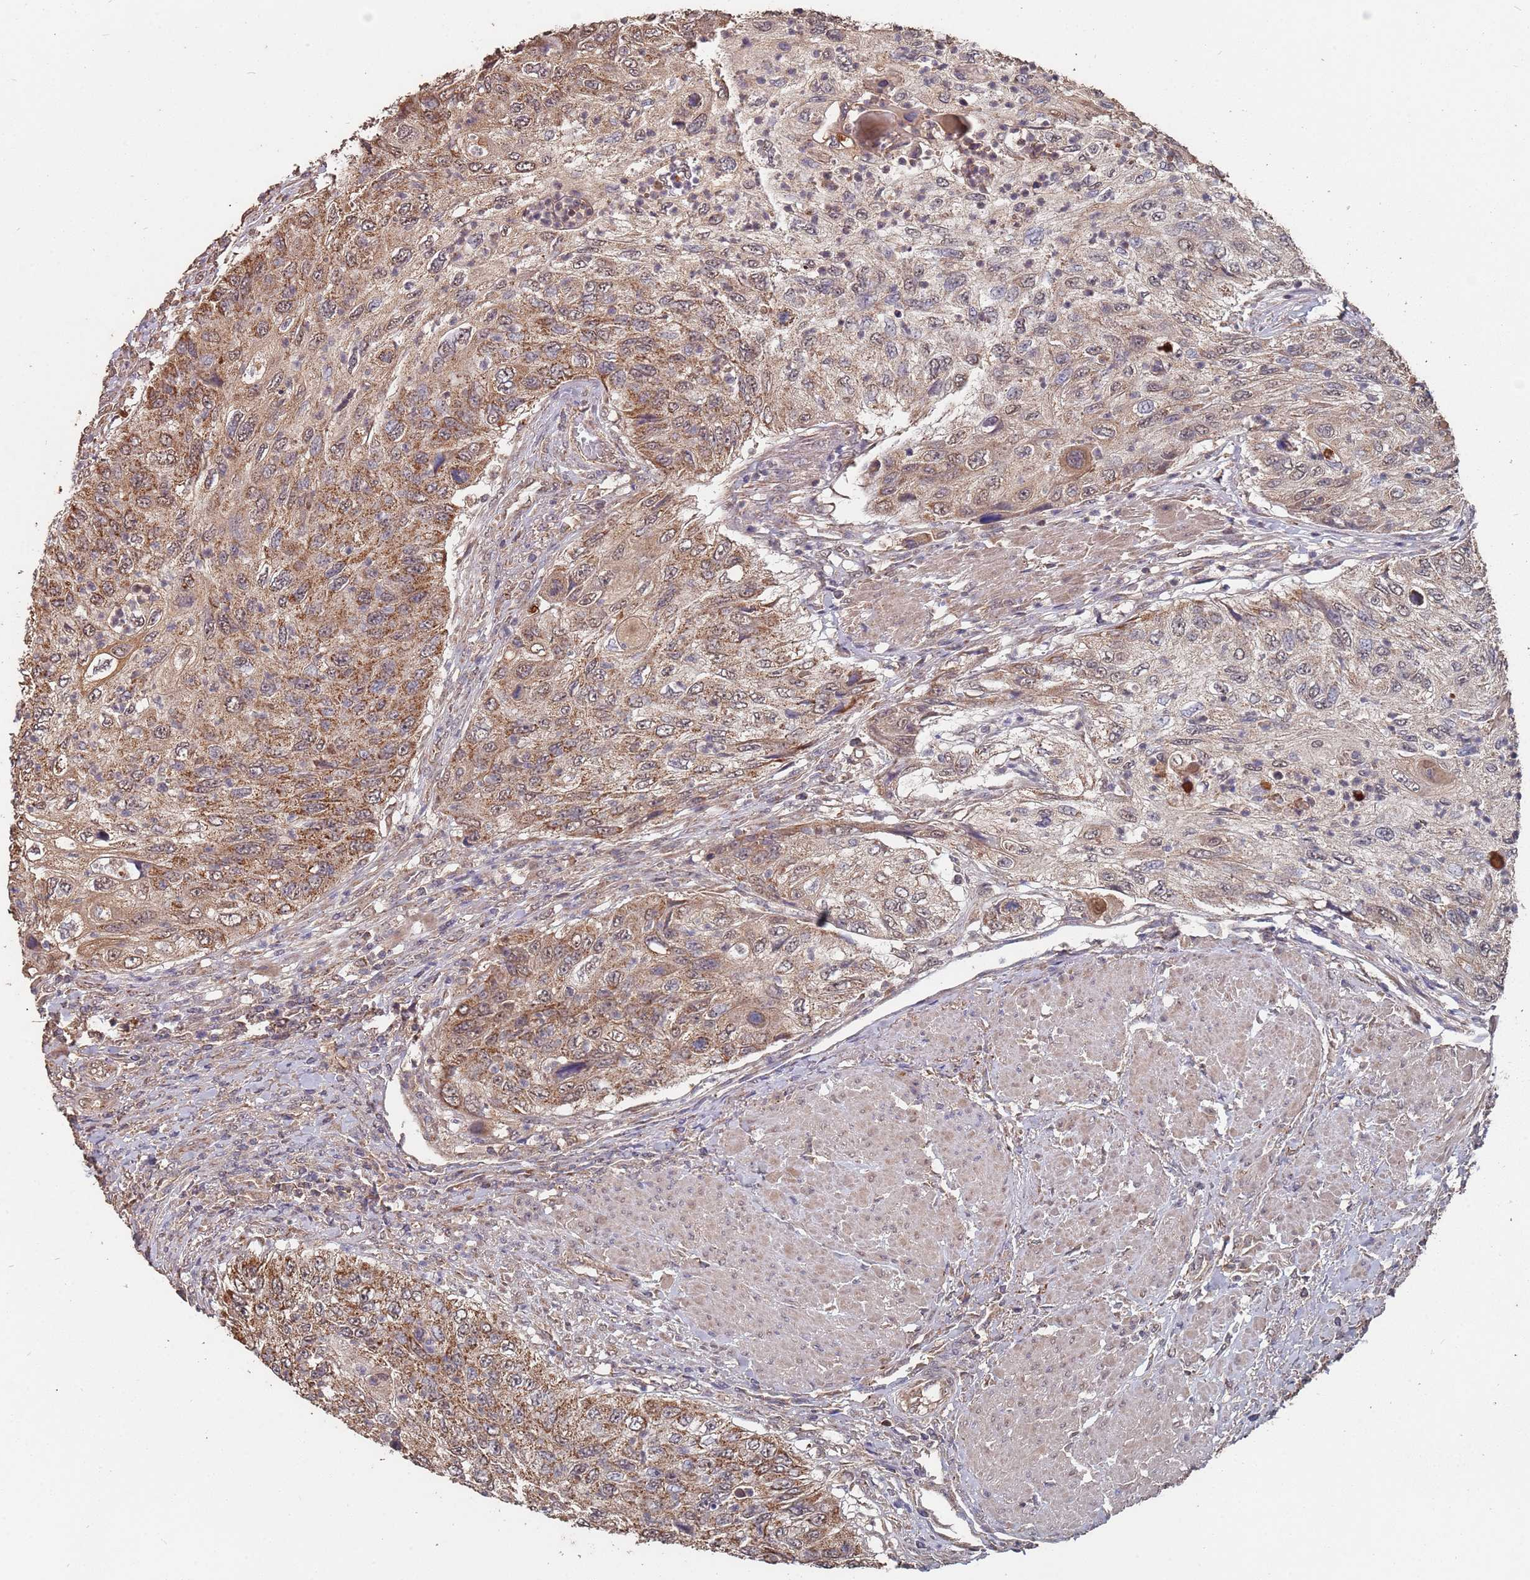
{"staining": {"intensity": "moderate", "quantity": ">75%", "location": "cytoplasmic/membranous"}, "tissue": "urothelial cancer", "cell_type": "Tumor cells", "image_type": "cancer", "snomed": [{"axis": "morphology", "description": "Urothelial carcinoma, High grade"}, {"axis": "topography", "description": "Urinary bladder"}], "caption": "The histopathology image reveals a brown stain indicating the presence of a protein in the cytoplasmic/membranous of tumor cells in high-grade urothelial carcinoma.", "gene": "PRORP", "patient": {"sex": "female", "age": 60}}